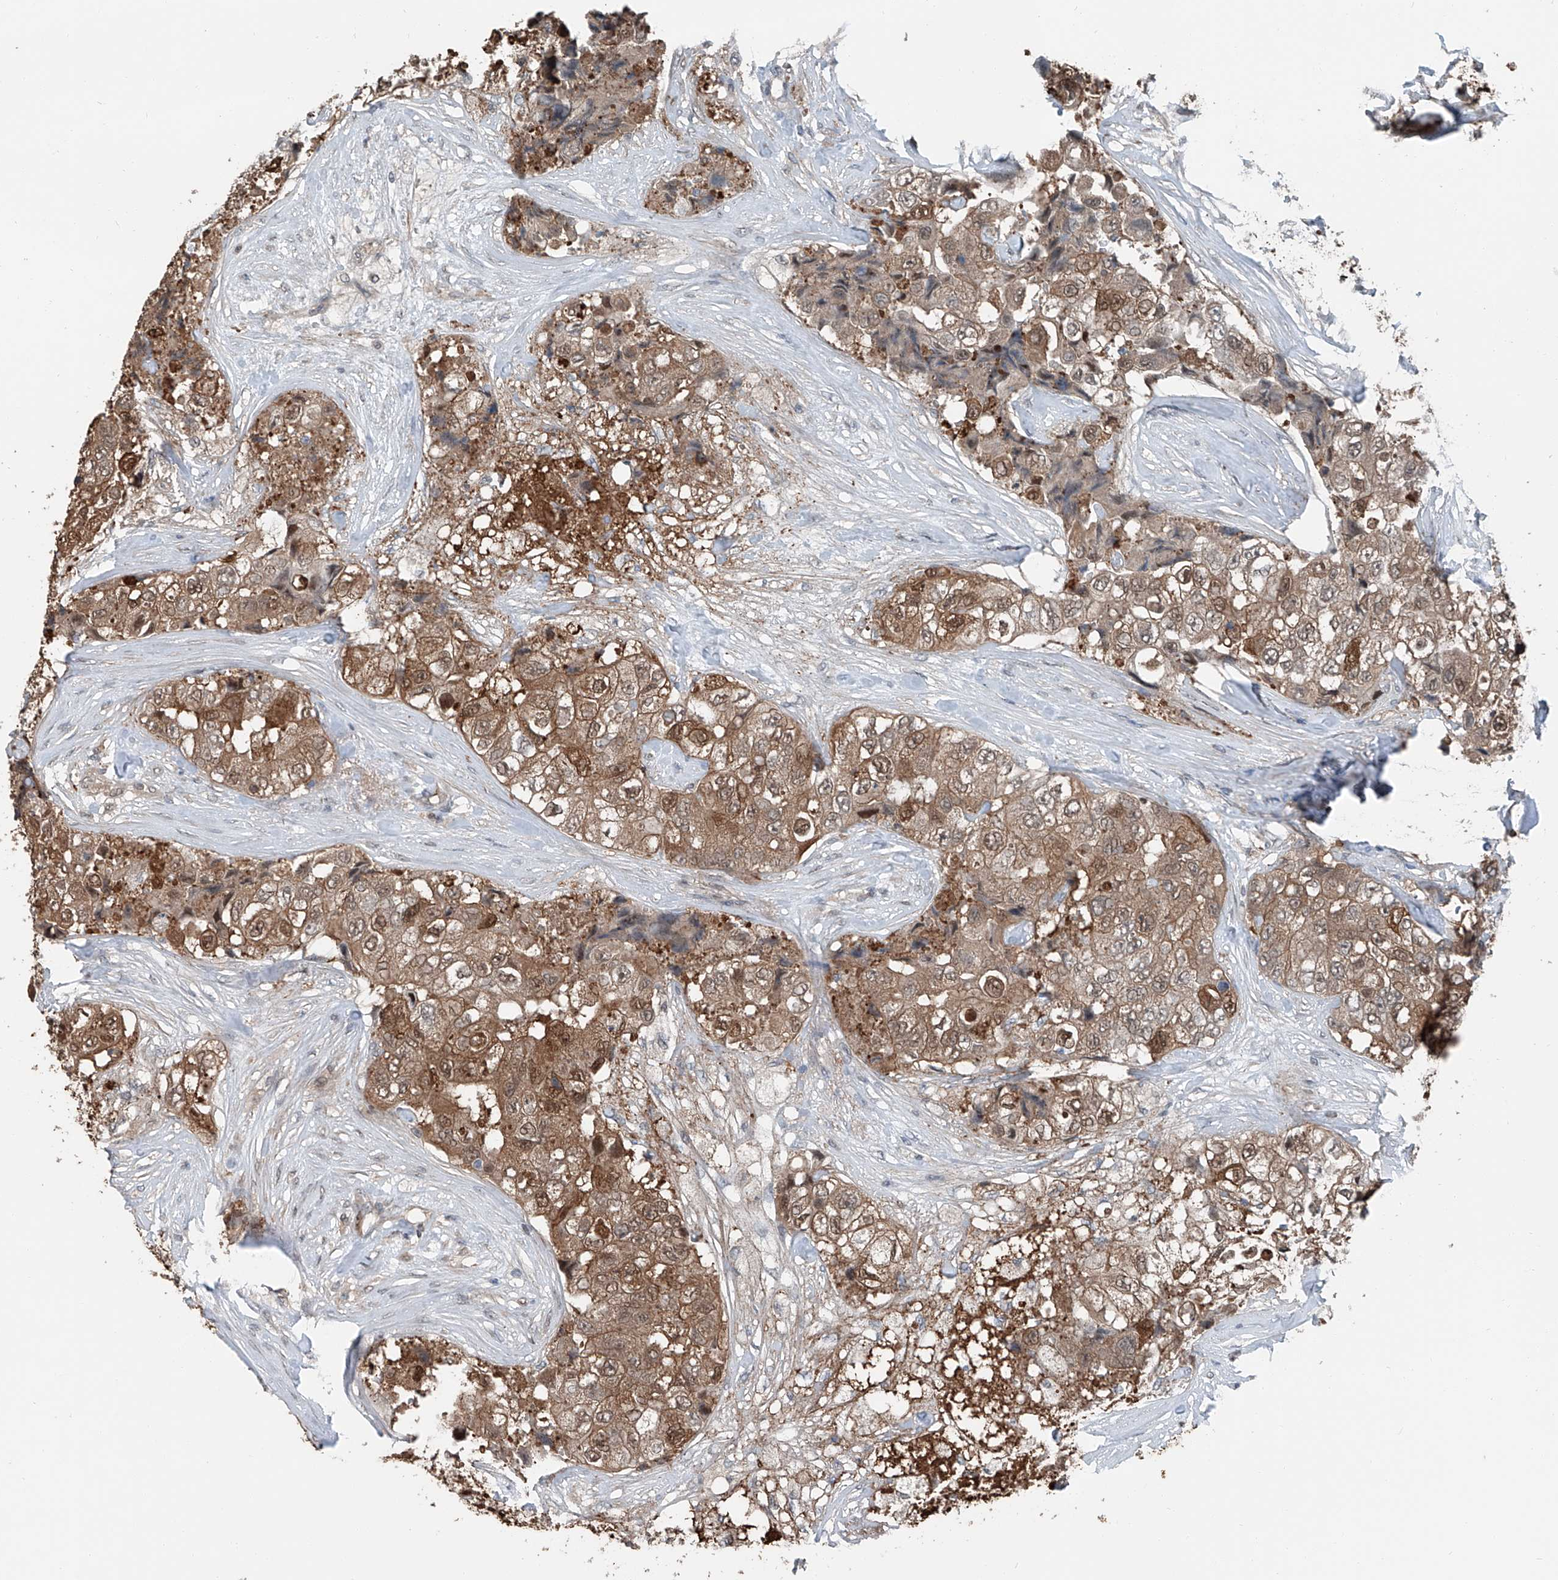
{"staining": {"intensity": "moderate", "quantity": ">75%", "location": "cytoplasmic/membranous,nuclear"}, "tissue": "breast cancer", "cell_type": "Tumor cells", "image_type": "cancer", "snomed": [{"axis": "morphology", "description": "Duct carcinoma"}, {"axis": "topography", "description": "Breast"}], "caption": "Protein staining of breast cancer (intraductal carcinoma) tissue demonstrates moderate cytoplasmic/membranous and nuclear positivity in about >75% of tumor cells.", "gene": "HSPA6", "patient": {"sex": "female", "age": 62}}